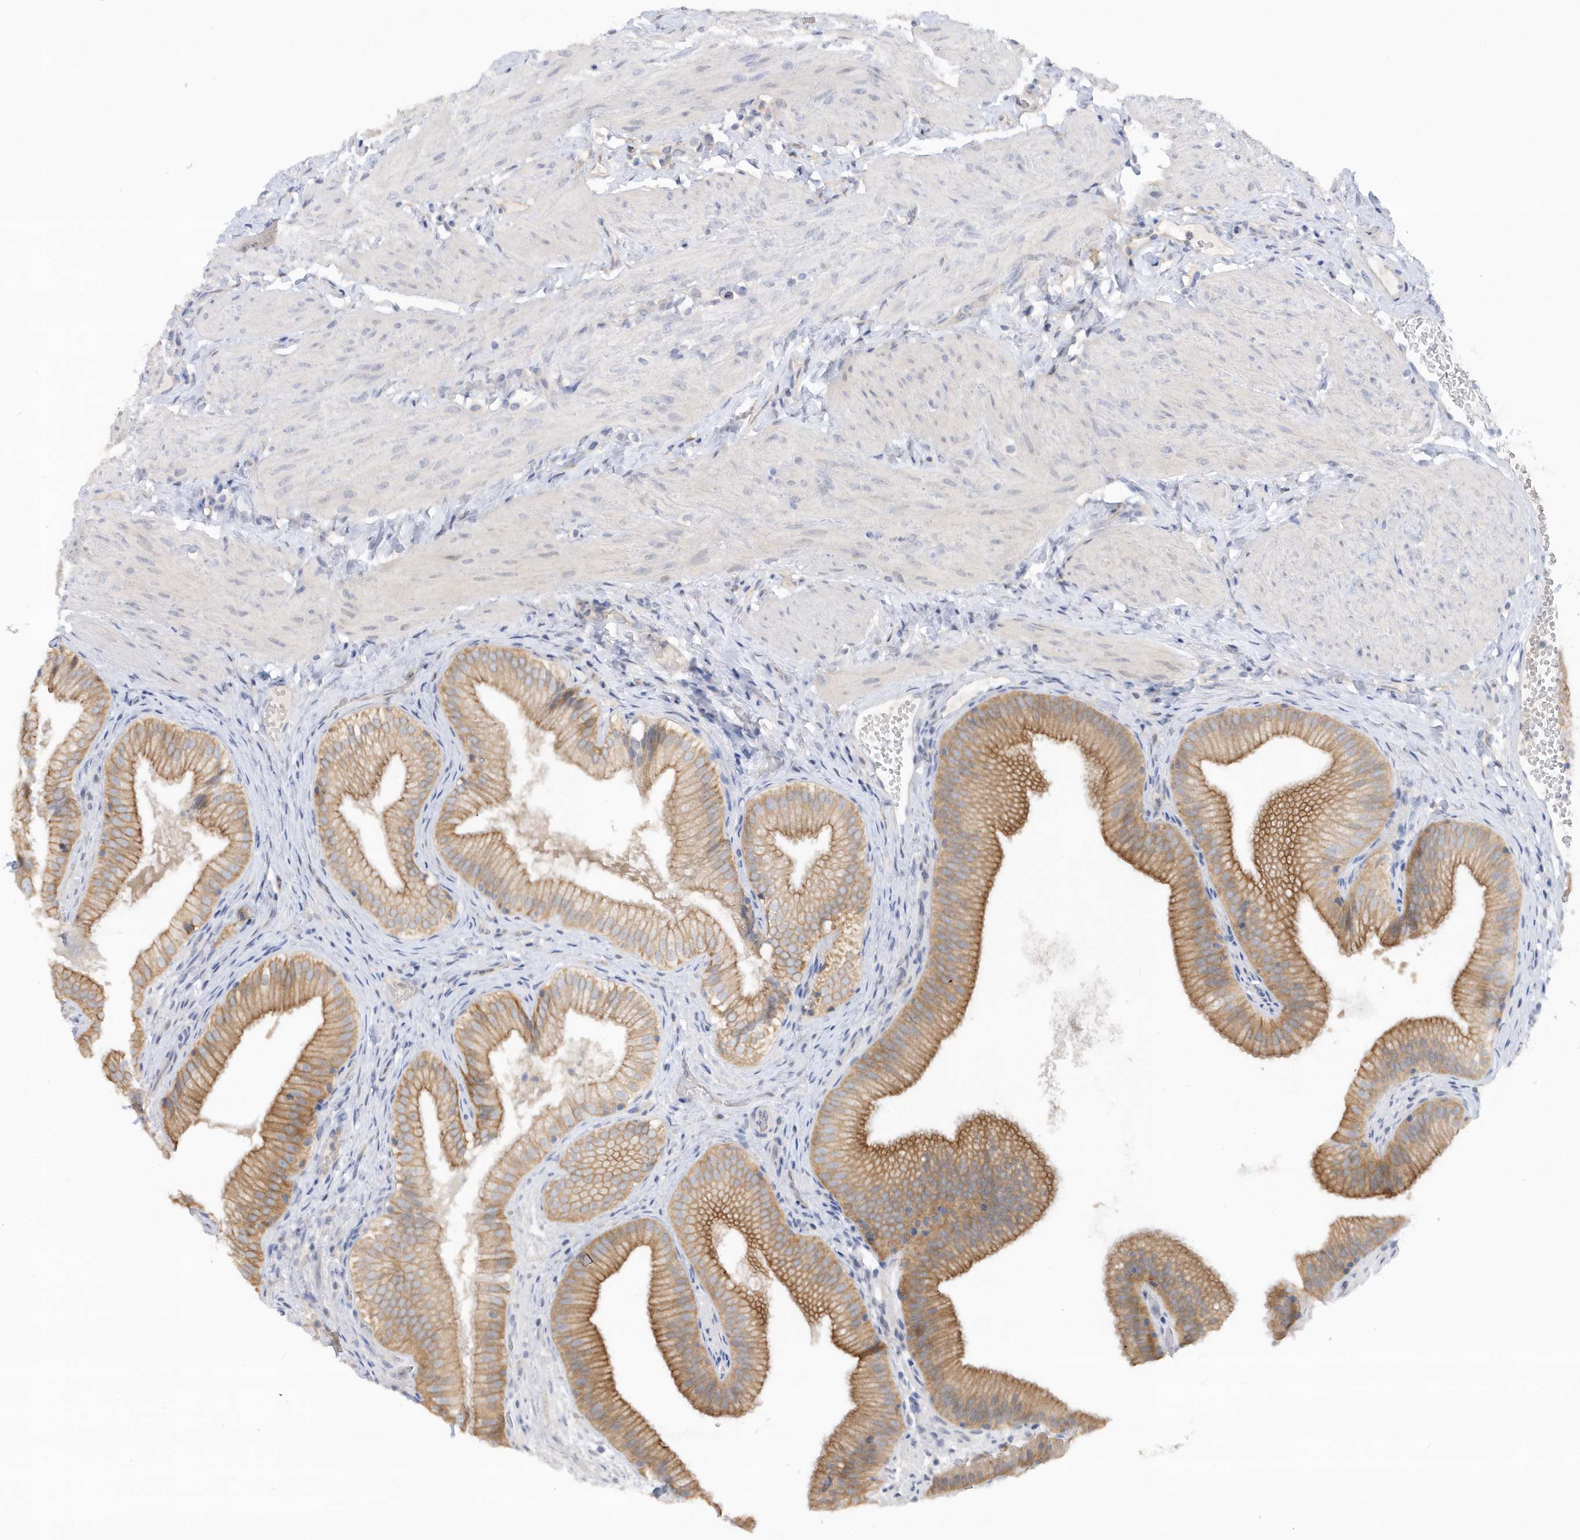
{"staining": {"intensity": "moderate", "quantity": ">75%", "location": "cytoplasmic/membranous"}, "tissue": "gallbladder", "cell_type": "Glandular cells", "image_type": "normal", "snomed": [{"axis": "morphology", "description": "Normal tissue, NOS"}, {"axis": "topography", "description": "Gallbladder"}], "caption": "This micrograph exhibits immunohistochemistry (IHC) staining of normal human gallbladder, with medium moderate cytoplasmic/membranous positivity in approximately >75% of glandular cells.", "gene": "RPEL1", "patient": {"sex": "female", "age": 30}}